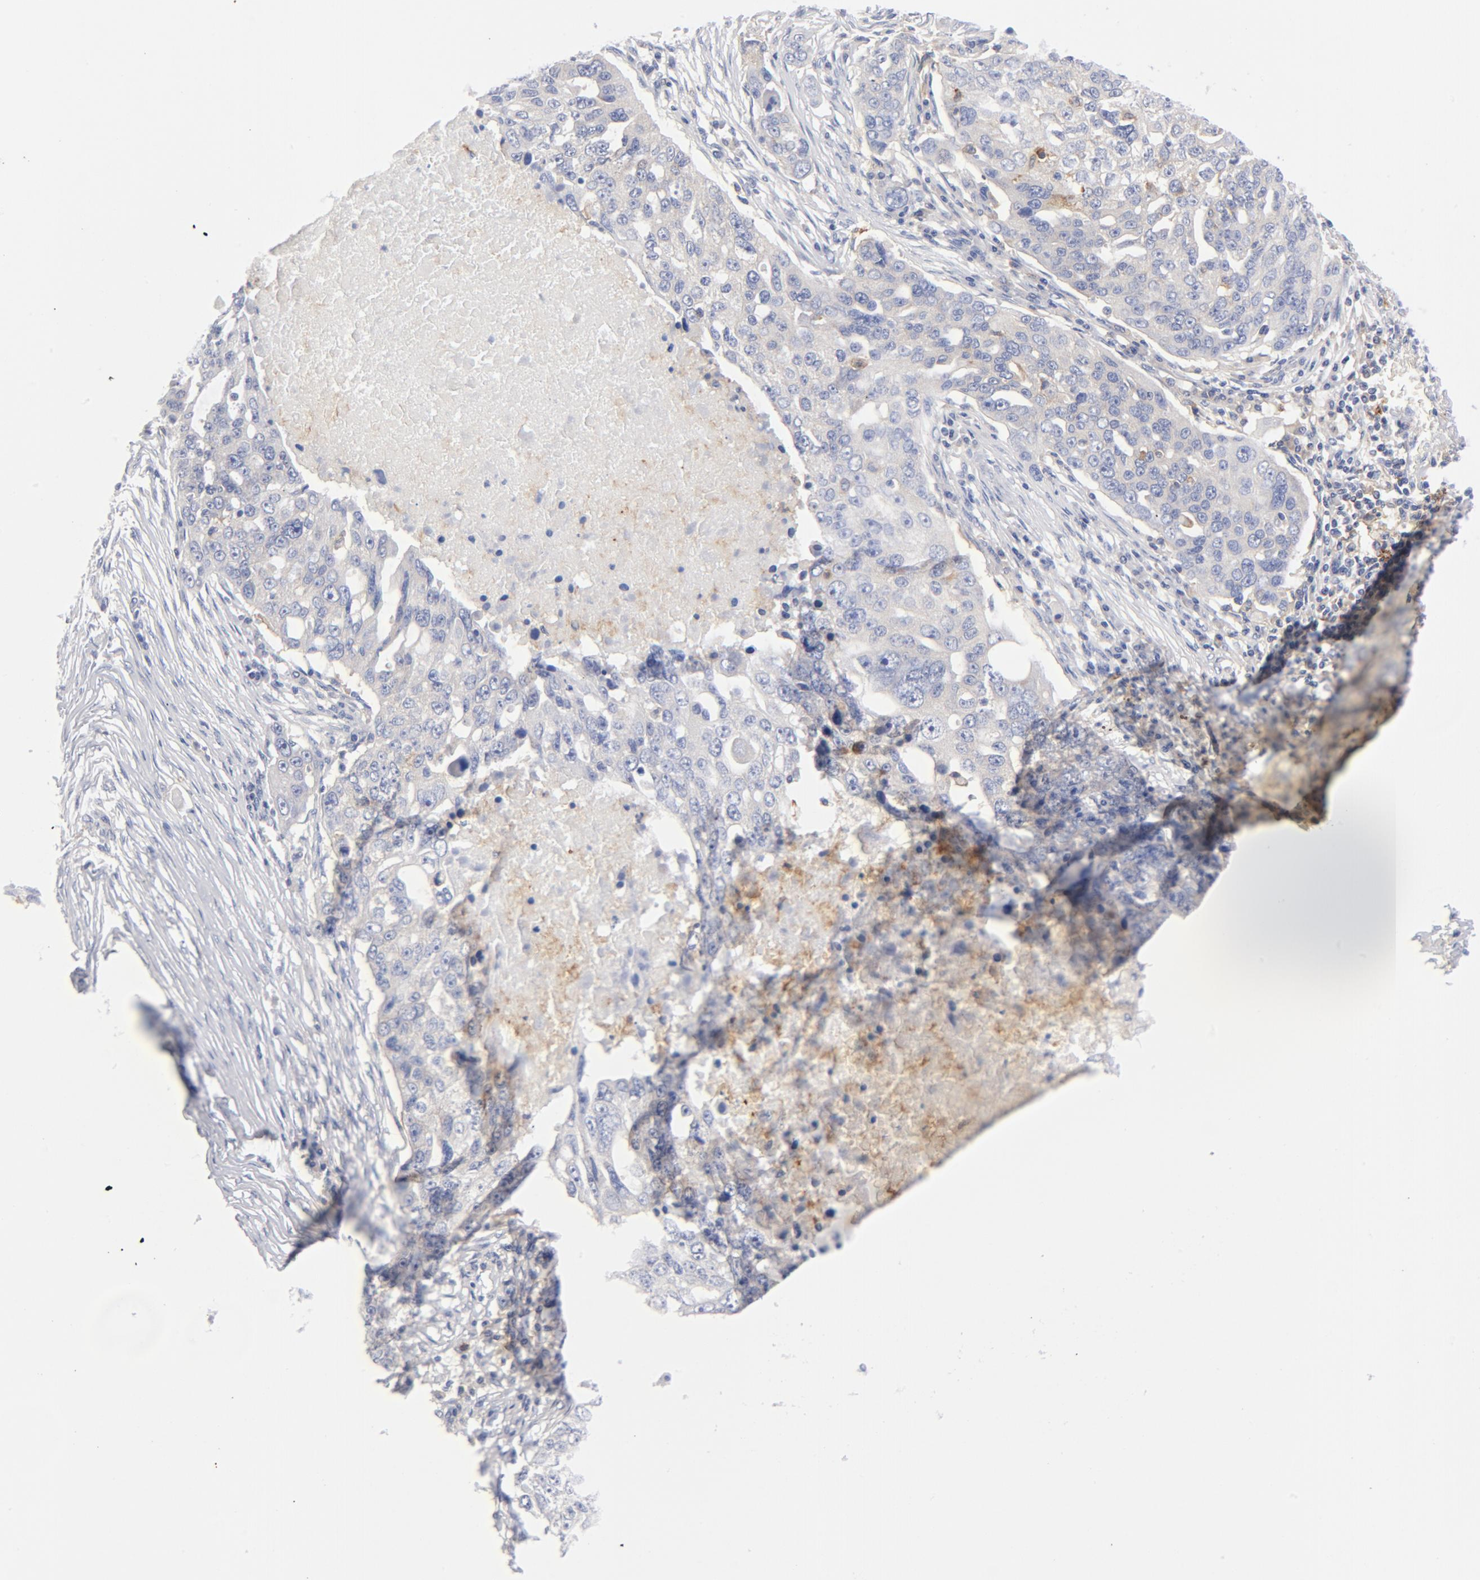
{"staining": {"intensity": "weak", "quantity": "<25%", "location": "cytoplasmic/membranous"}, "tissue": "ovarian cancer", "cell_type": "Tumor cells", "image_type": "cancer", "snomed": [{"axis": "morphology", "description": "Carcinoma, endometroid"}, {"axis": "topography", "description": "Ovary"}], "caption": "An immunohistochemistry micrograph of ovarian endometroid carcinoma is shown. There is no staining in tumor cells of ovarian endometroid carcinoma.", "gene": "CD86", "patient": {"sex": "female", "age": 75}}